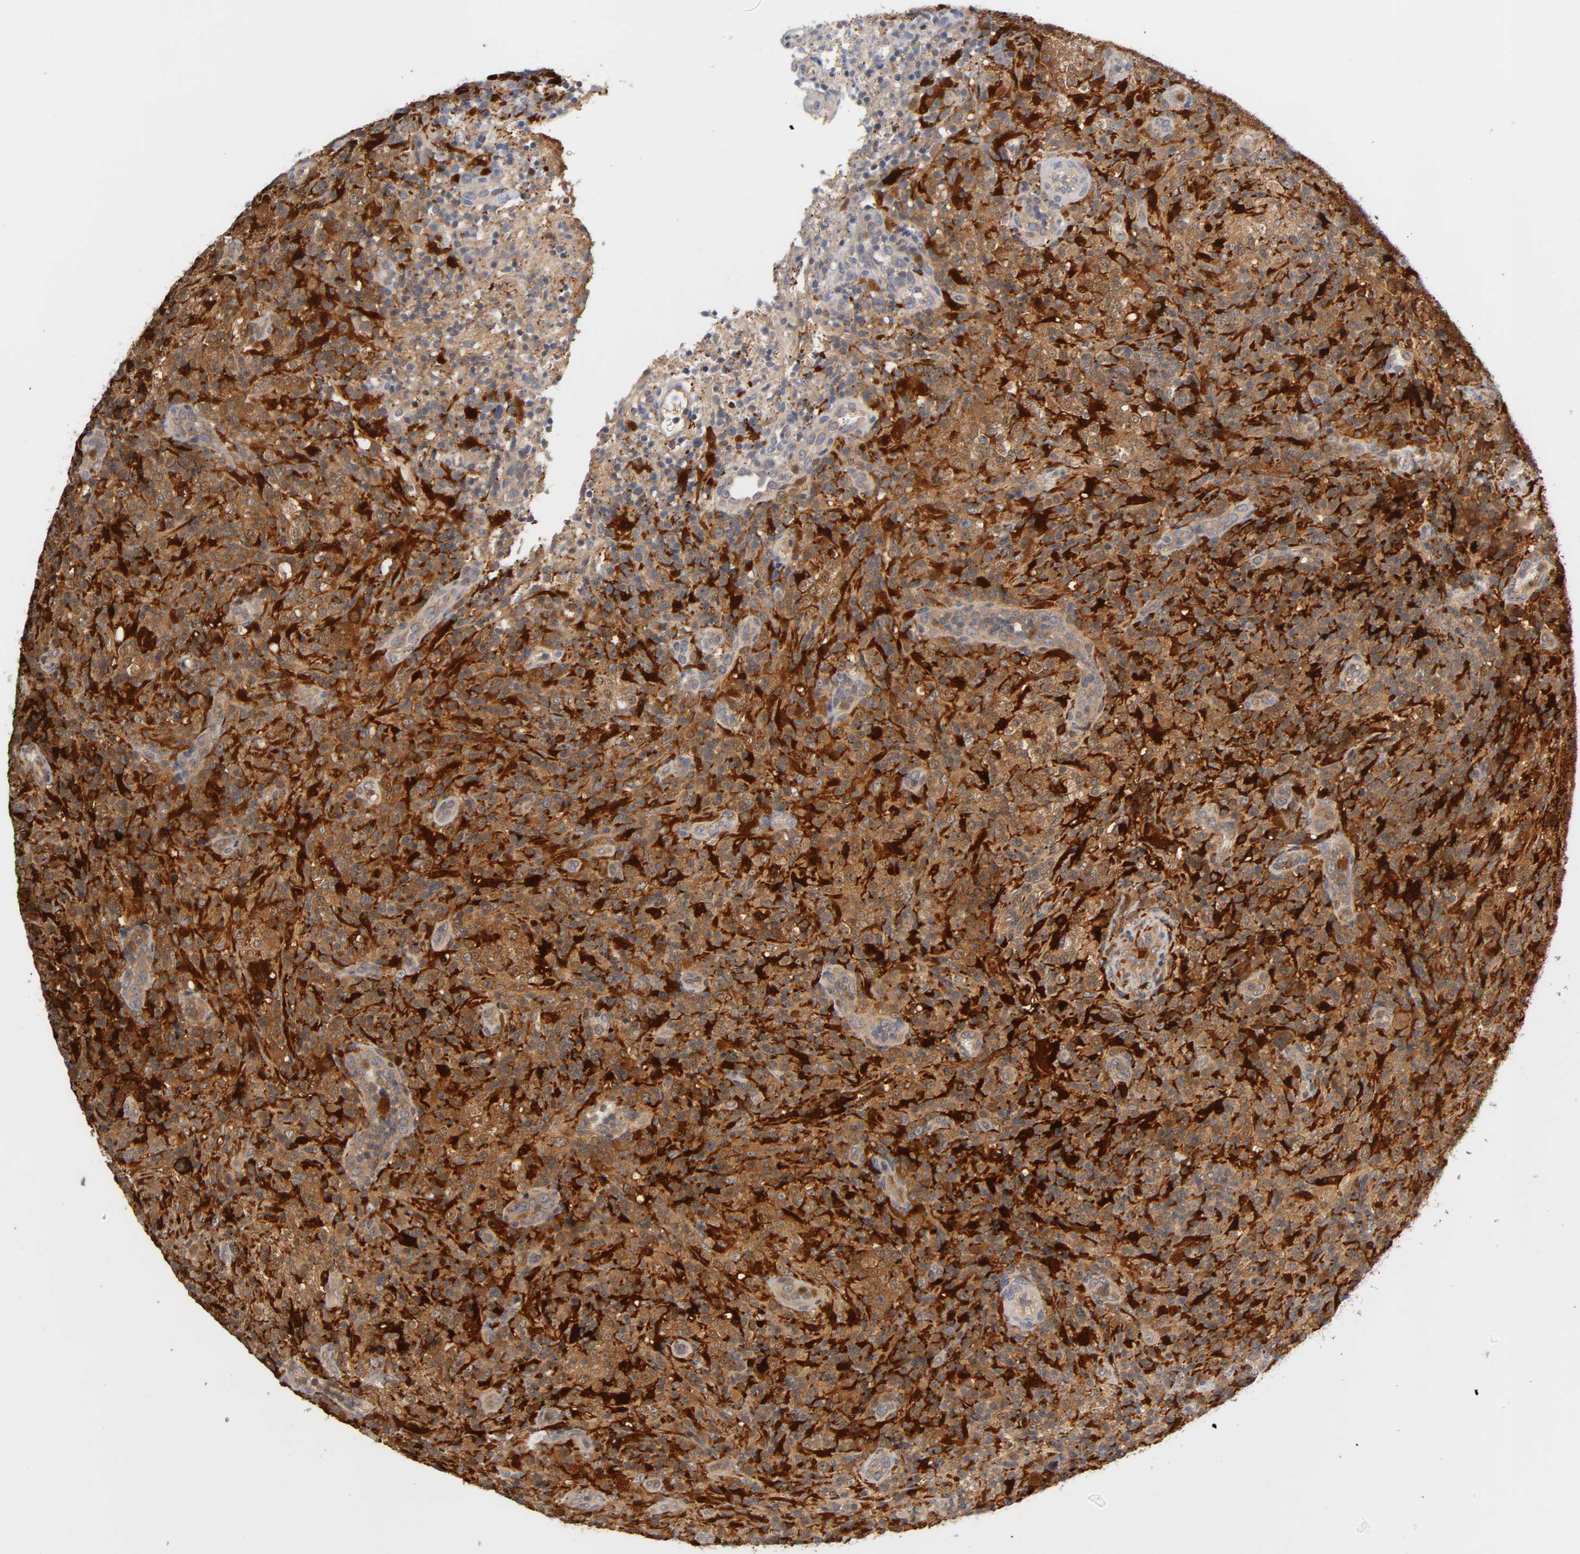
{"staining": {"intensity": "moderate", "quantity": "25%-75%", "location": "cytoplasmic/membranous"}, "tissue": "lymphoma", "cell_type": "Tumor cells", "image_type": "cancer", "snomed": [{"axis": "morphology", "description": "Malignant lymphoma, non-Hodgkin's type, High grade"}, {"axis": "topography", "description": "Lymph node"}], "caption": "Tumor cells exhibit medium levels of moderate cytoplasmic/membranous expression in approximately 25%-75% of cells in high-grade malignant lymphoma, non-Hodgkin's type. The protein is stained brown, and the nuclei are stained in blue (DAB IHC with brightfield microscopy, high magnification).", "gene": "IL18", "patient": {"sex": "female", "age": 76}}